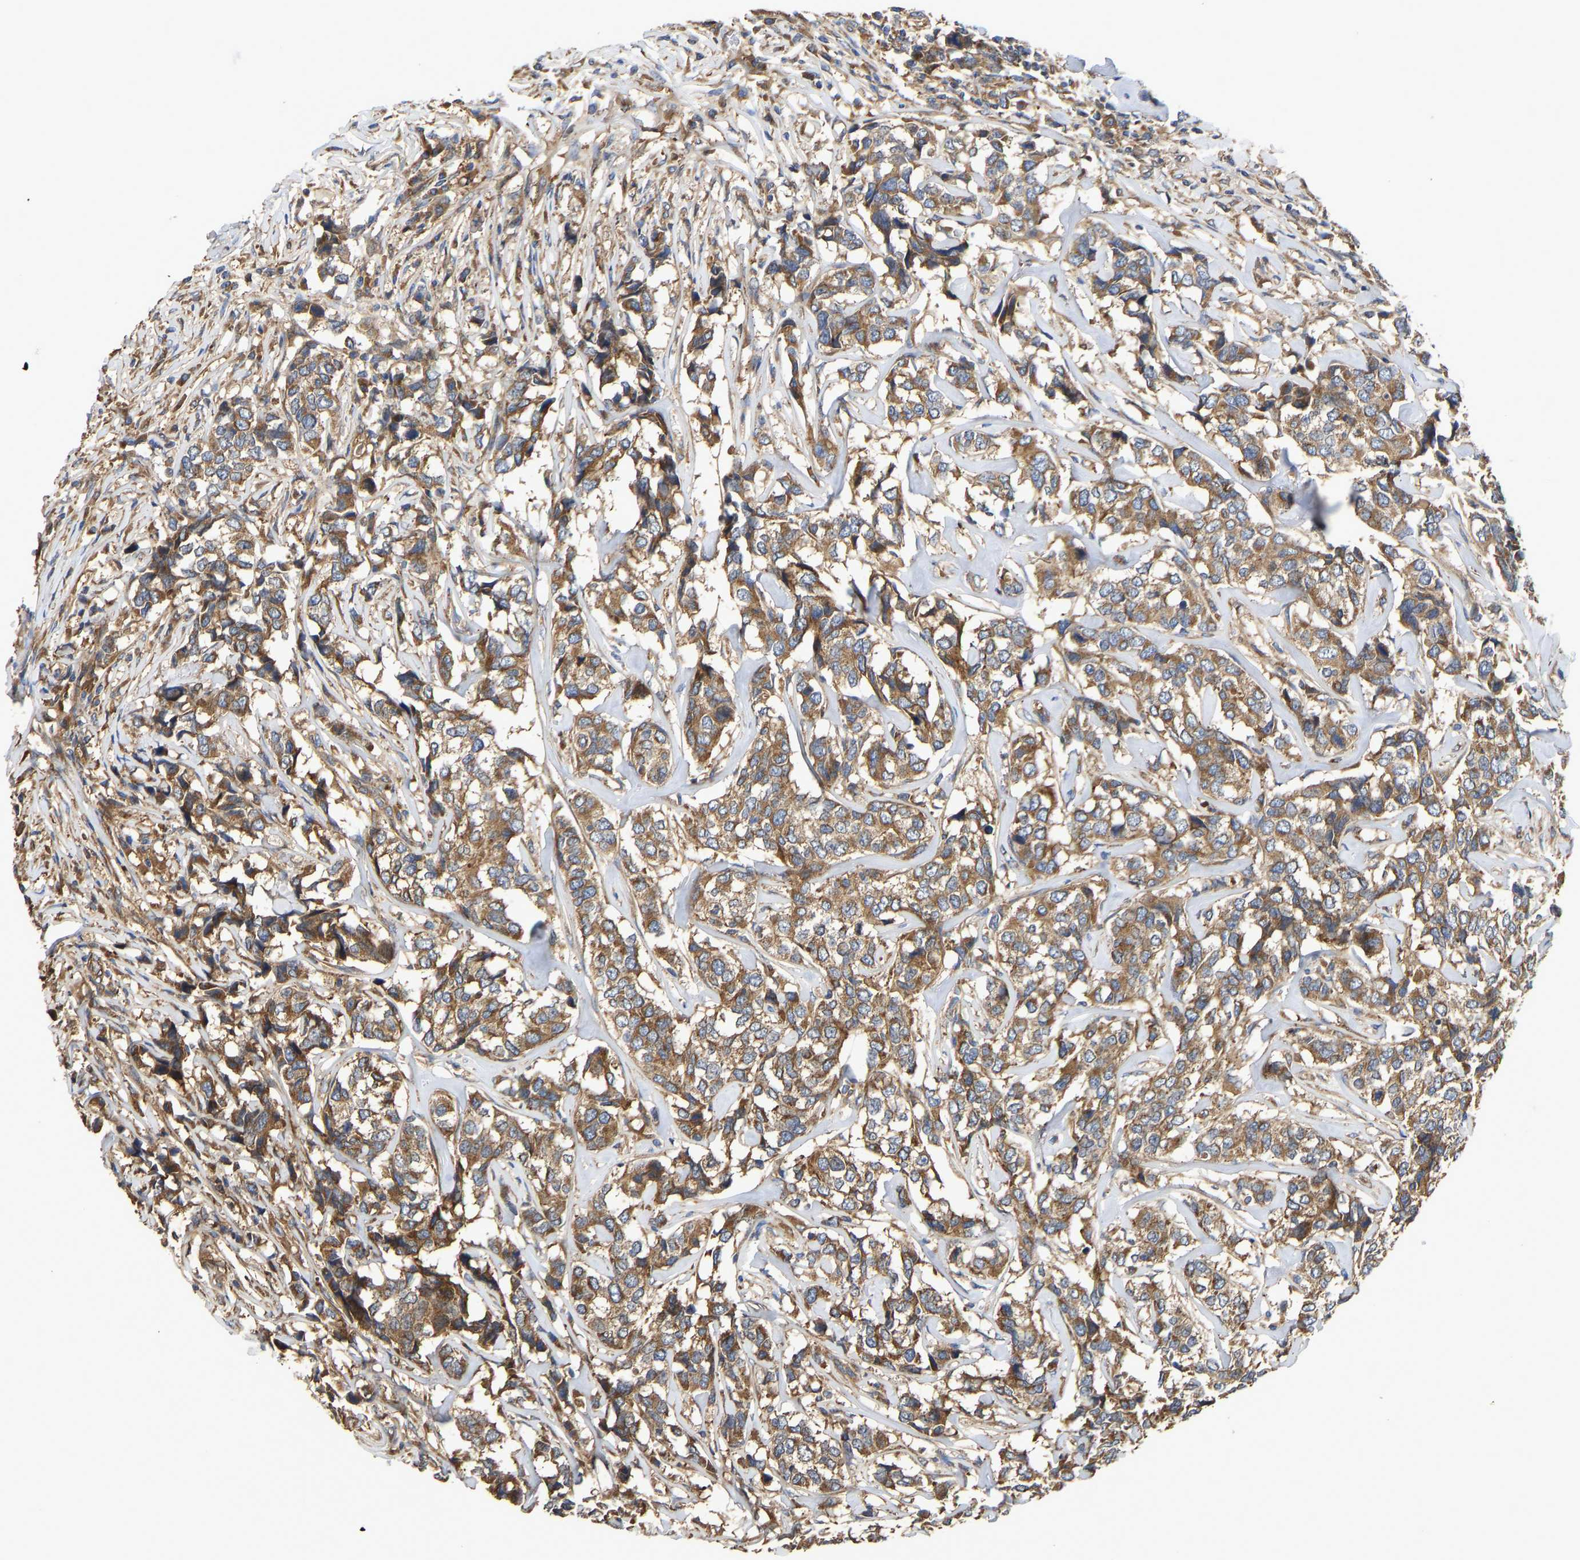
{"staining": {"intensity": "moderate", "quantity": ">75%", "location": "cytoplasmic/membranous"}, "tissue": "breast cancer", "cell_type": "Tumor cells", "image_type": "cancer", "snomed": [{"axis": "morphology", "description": "Lobular carcinoma"}, {"axis": "topography", "description": "Breast"}], "caption": "Immunohistochemical staining of lobular carcinoma (breast) demonstrates medium levels of moderate cytoplasmic/membranous protein staining in approximately >75% of tumor cells. (DAB IHC with brightfield microscopy, high magnification).", "gene": "FLNB", "patient": {"sex": "female", "age": 59}}